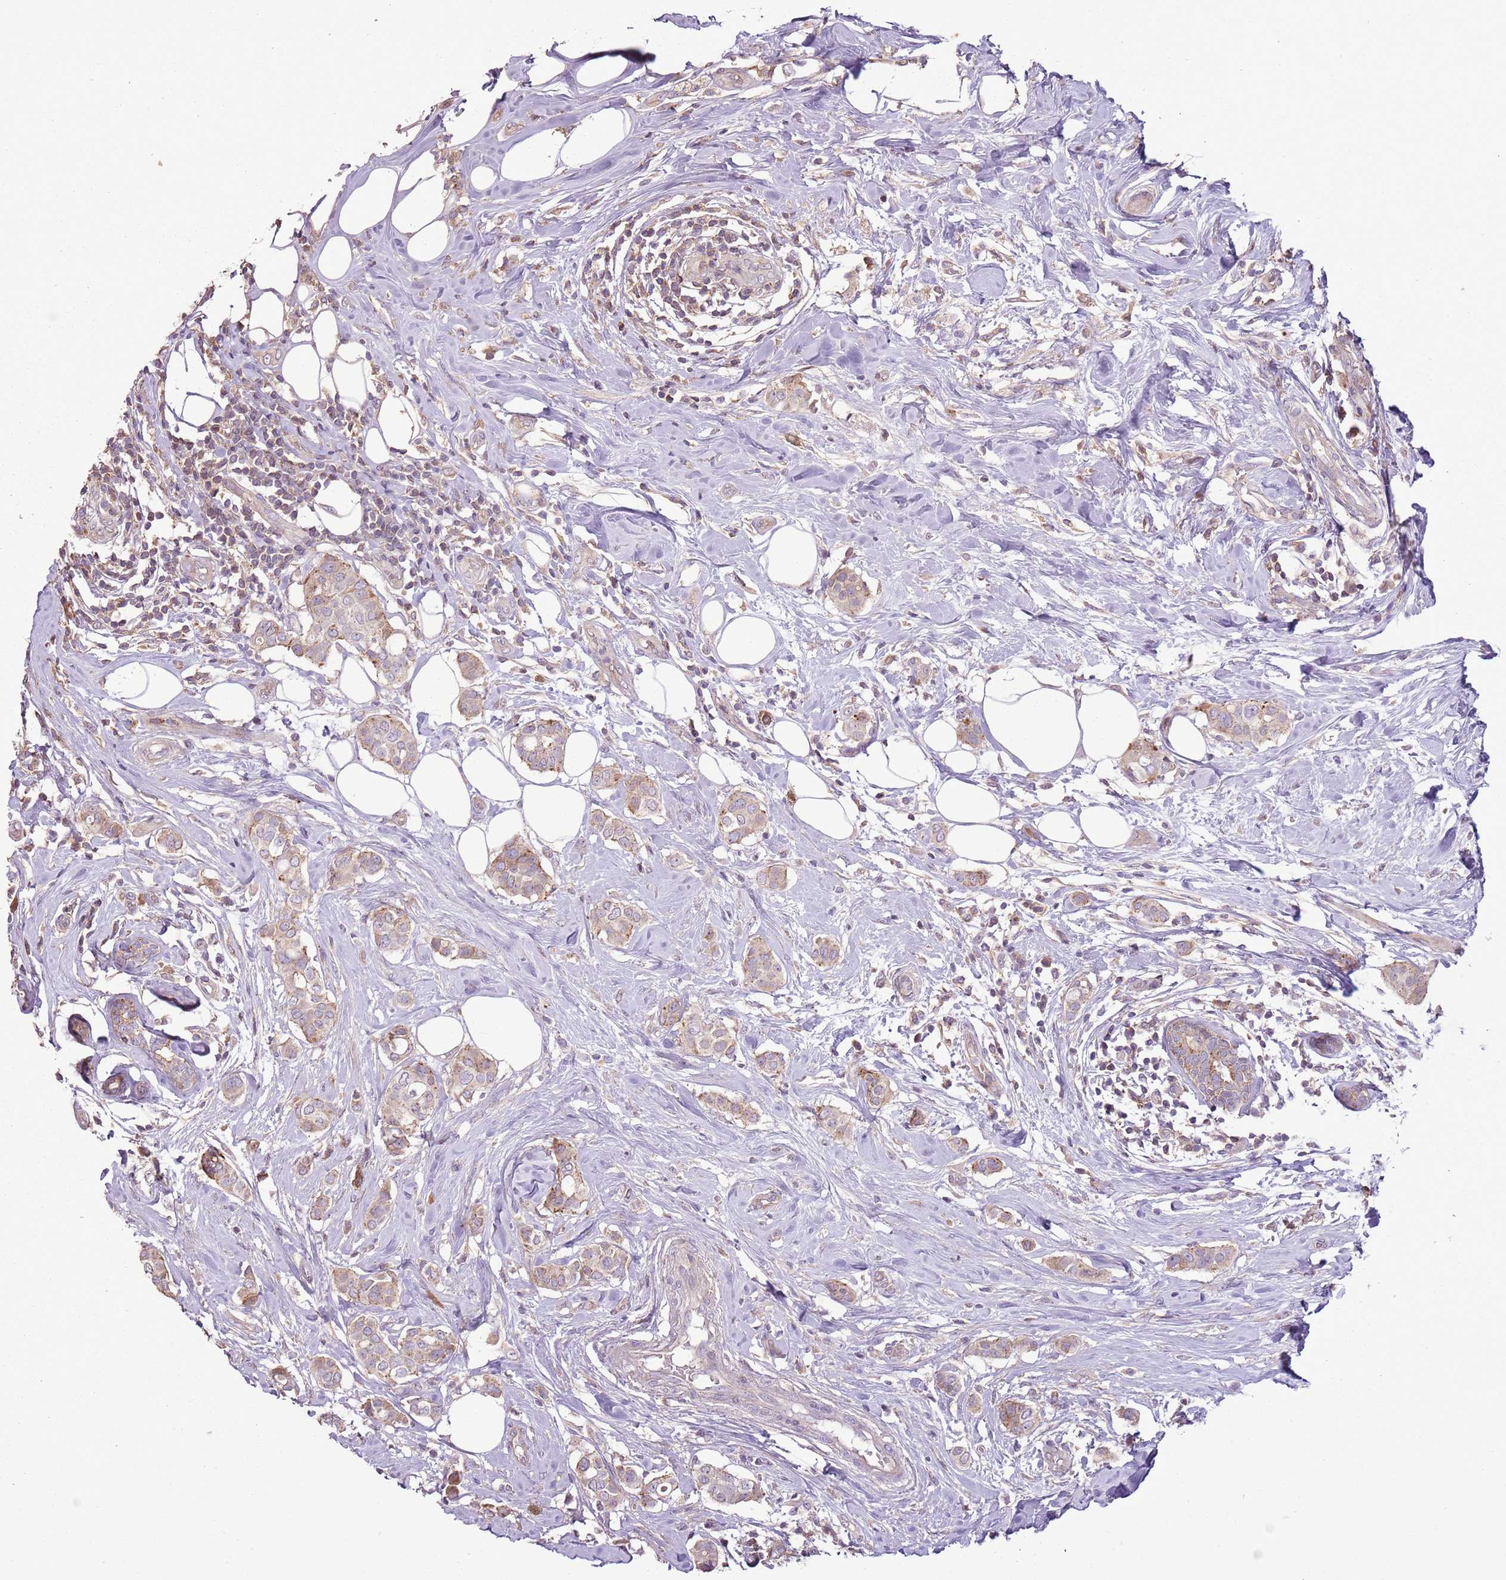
{"staining": {"intensity": "weak", "quantity": ">75%", "location": "cytoplasmic/membranous"}, "tissue": "breast cancer", "cell_type": "Tumor cells", "image_type": "cancer", "snomed": [{"axis": "morphology", "description": "Lobular carcinoma"}, {"axis": "topography", "description": "Breast"}], "caption": "Weak cytoplasmic/membranous protein expression is seen in about >75% of tumor cells in lobular carcinoma (breast).", "gene": "ANKRD24", "patient": {"sex": "female", "age": 51}}